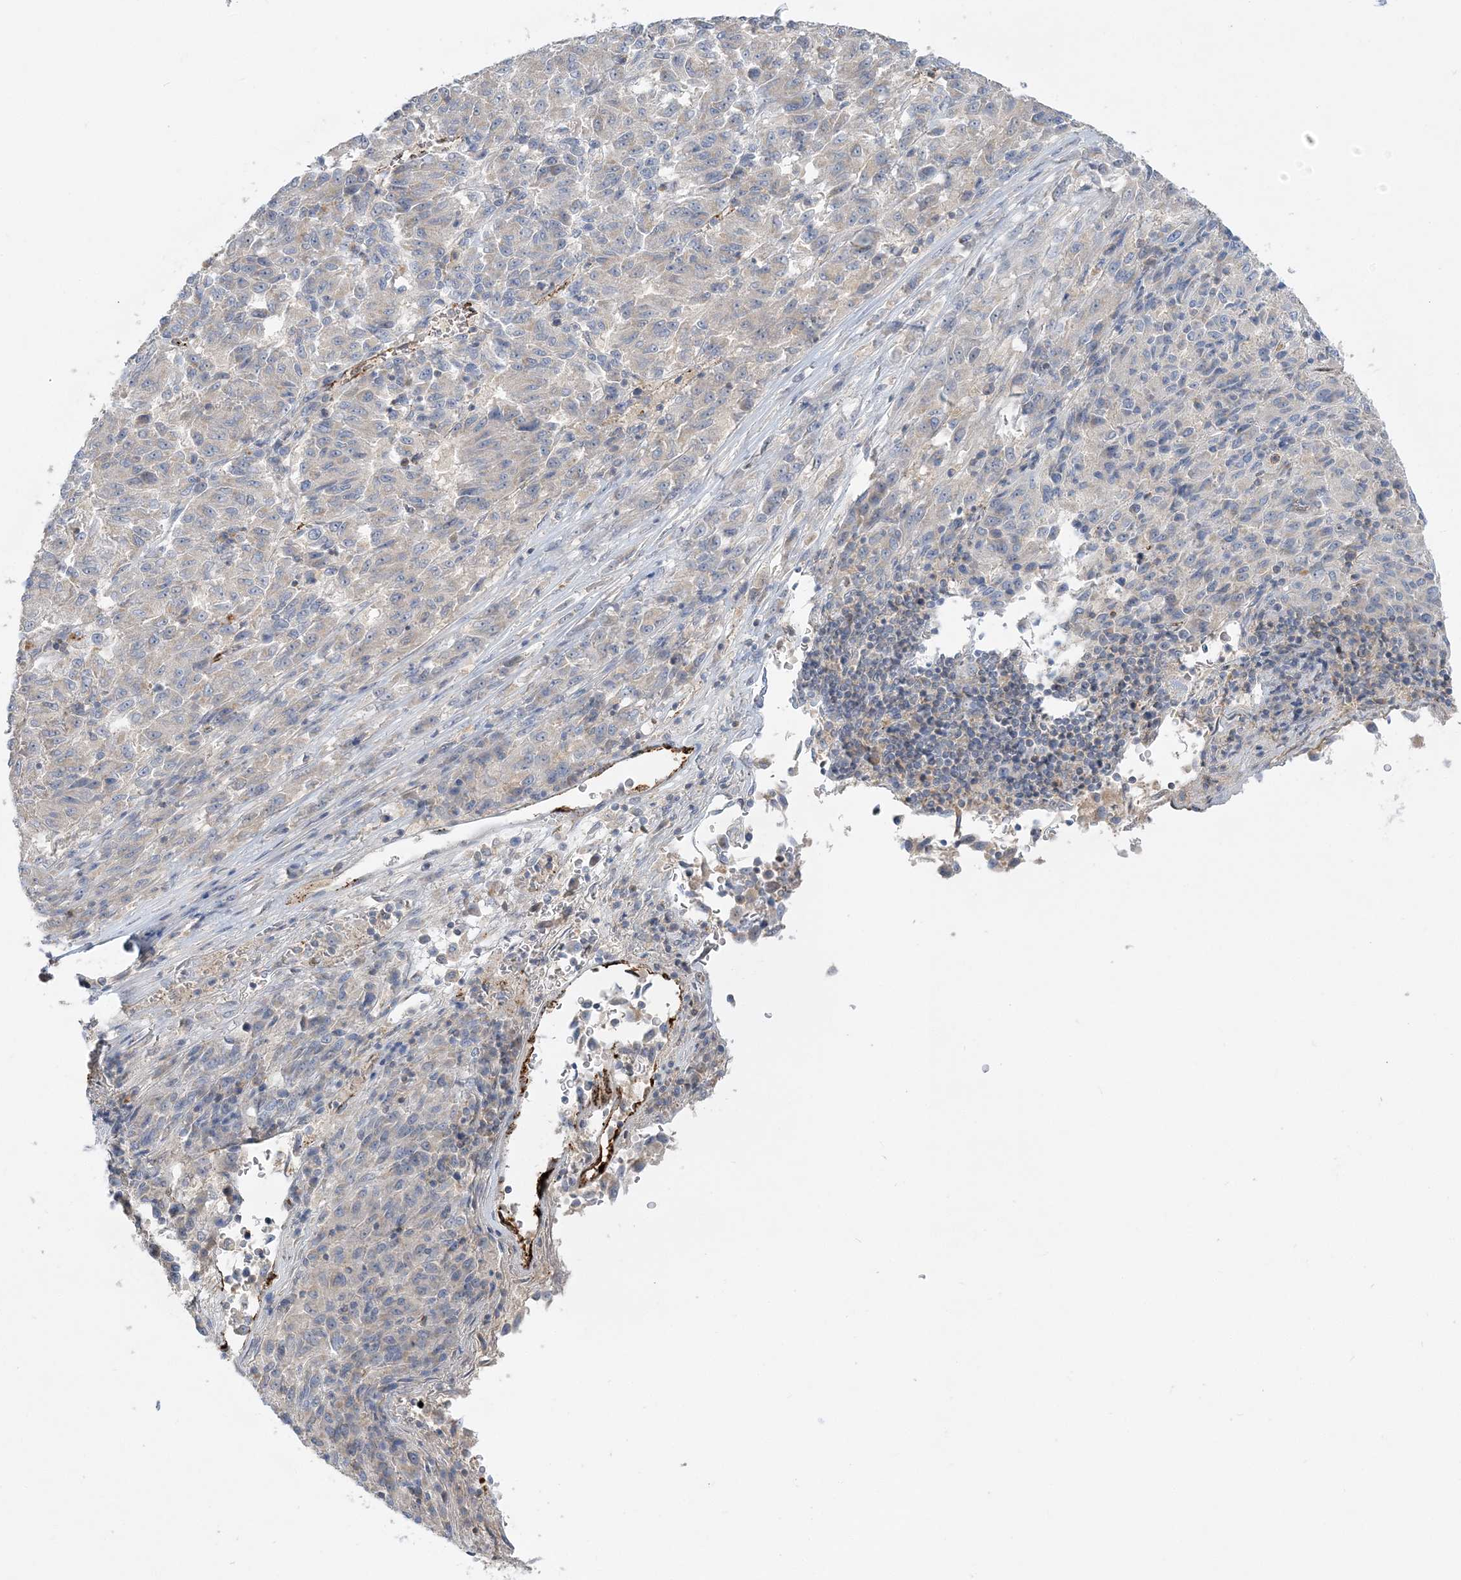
{"staining": {"intensity": "negative", "quantity": "none", "location": "none"}, "tissue": "melanoma", "cell_type": "Tumor cells", "image_type": "cancer", "snomed": [{"axis": "morphology", "description": "Malignant melanoma, Metastatic site"}, {"axis": "topography", "description": "Lung"}], "caption": "Photomicrograph shows no protein positivity in tumor cells of melanoma tissue.", "gene": "INPP1", "patient": {"sex": "male", "age": 64}}